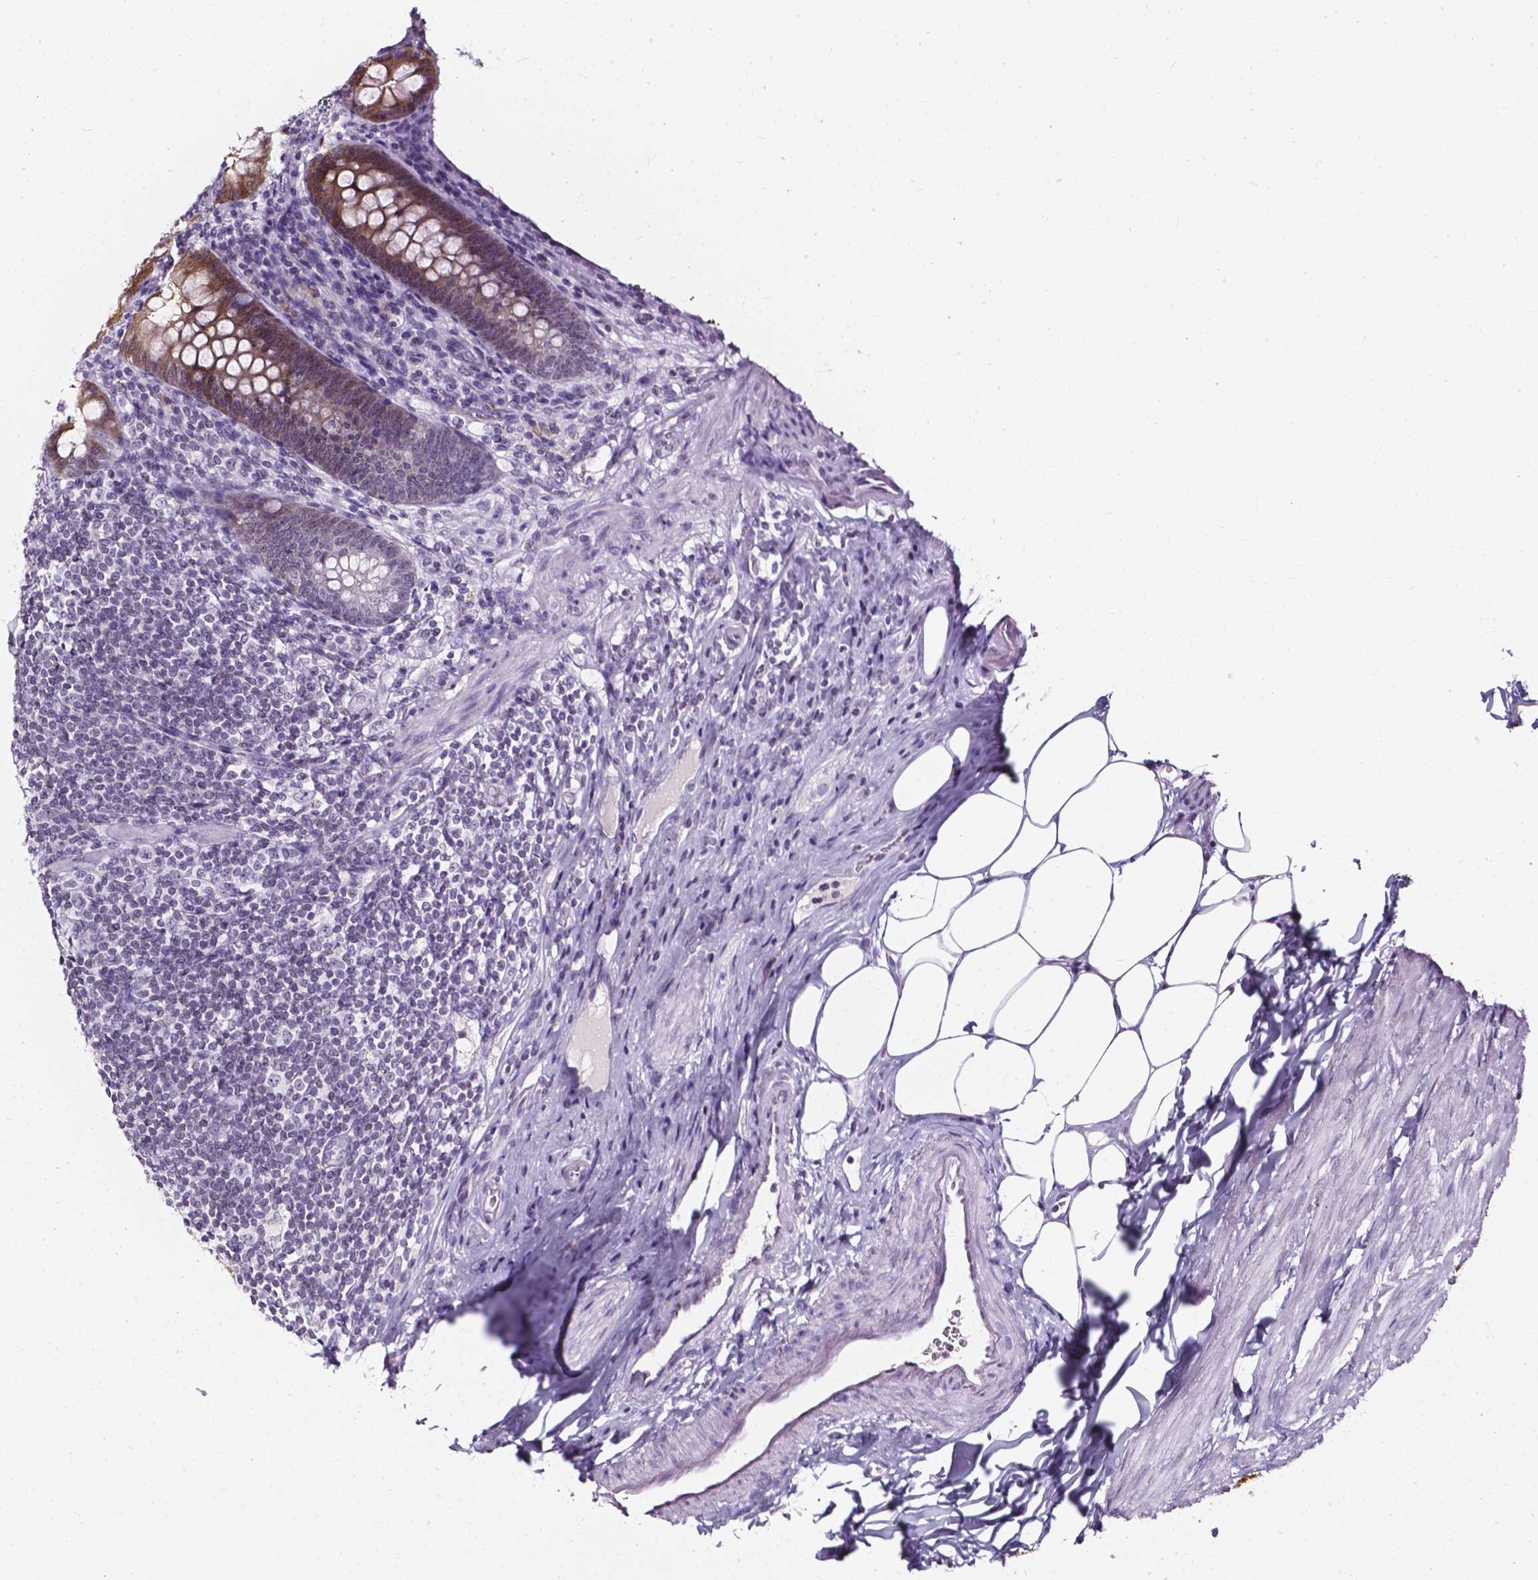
{"staining": {"intensity": "moderate", "quantity": ">75%", "location": "cytoplasmic/membranous,nuclear"}, "tissue": "appendix", "cell_type": "Glandular cells", "image_type": "normal", "snomed": [{"axis": "morphology", "description": "Normal tissue, NOS"}, {"axis": "topography", "description": "Appendix"}], "caption": "Glandular cells reveal moderate cytoplasmic/membranous,nuclear positivity in approximately >75% of cells in unremarkable appendix.", "gene": "AKR1B10", "patient": {"sex": "male", "age": 47}}